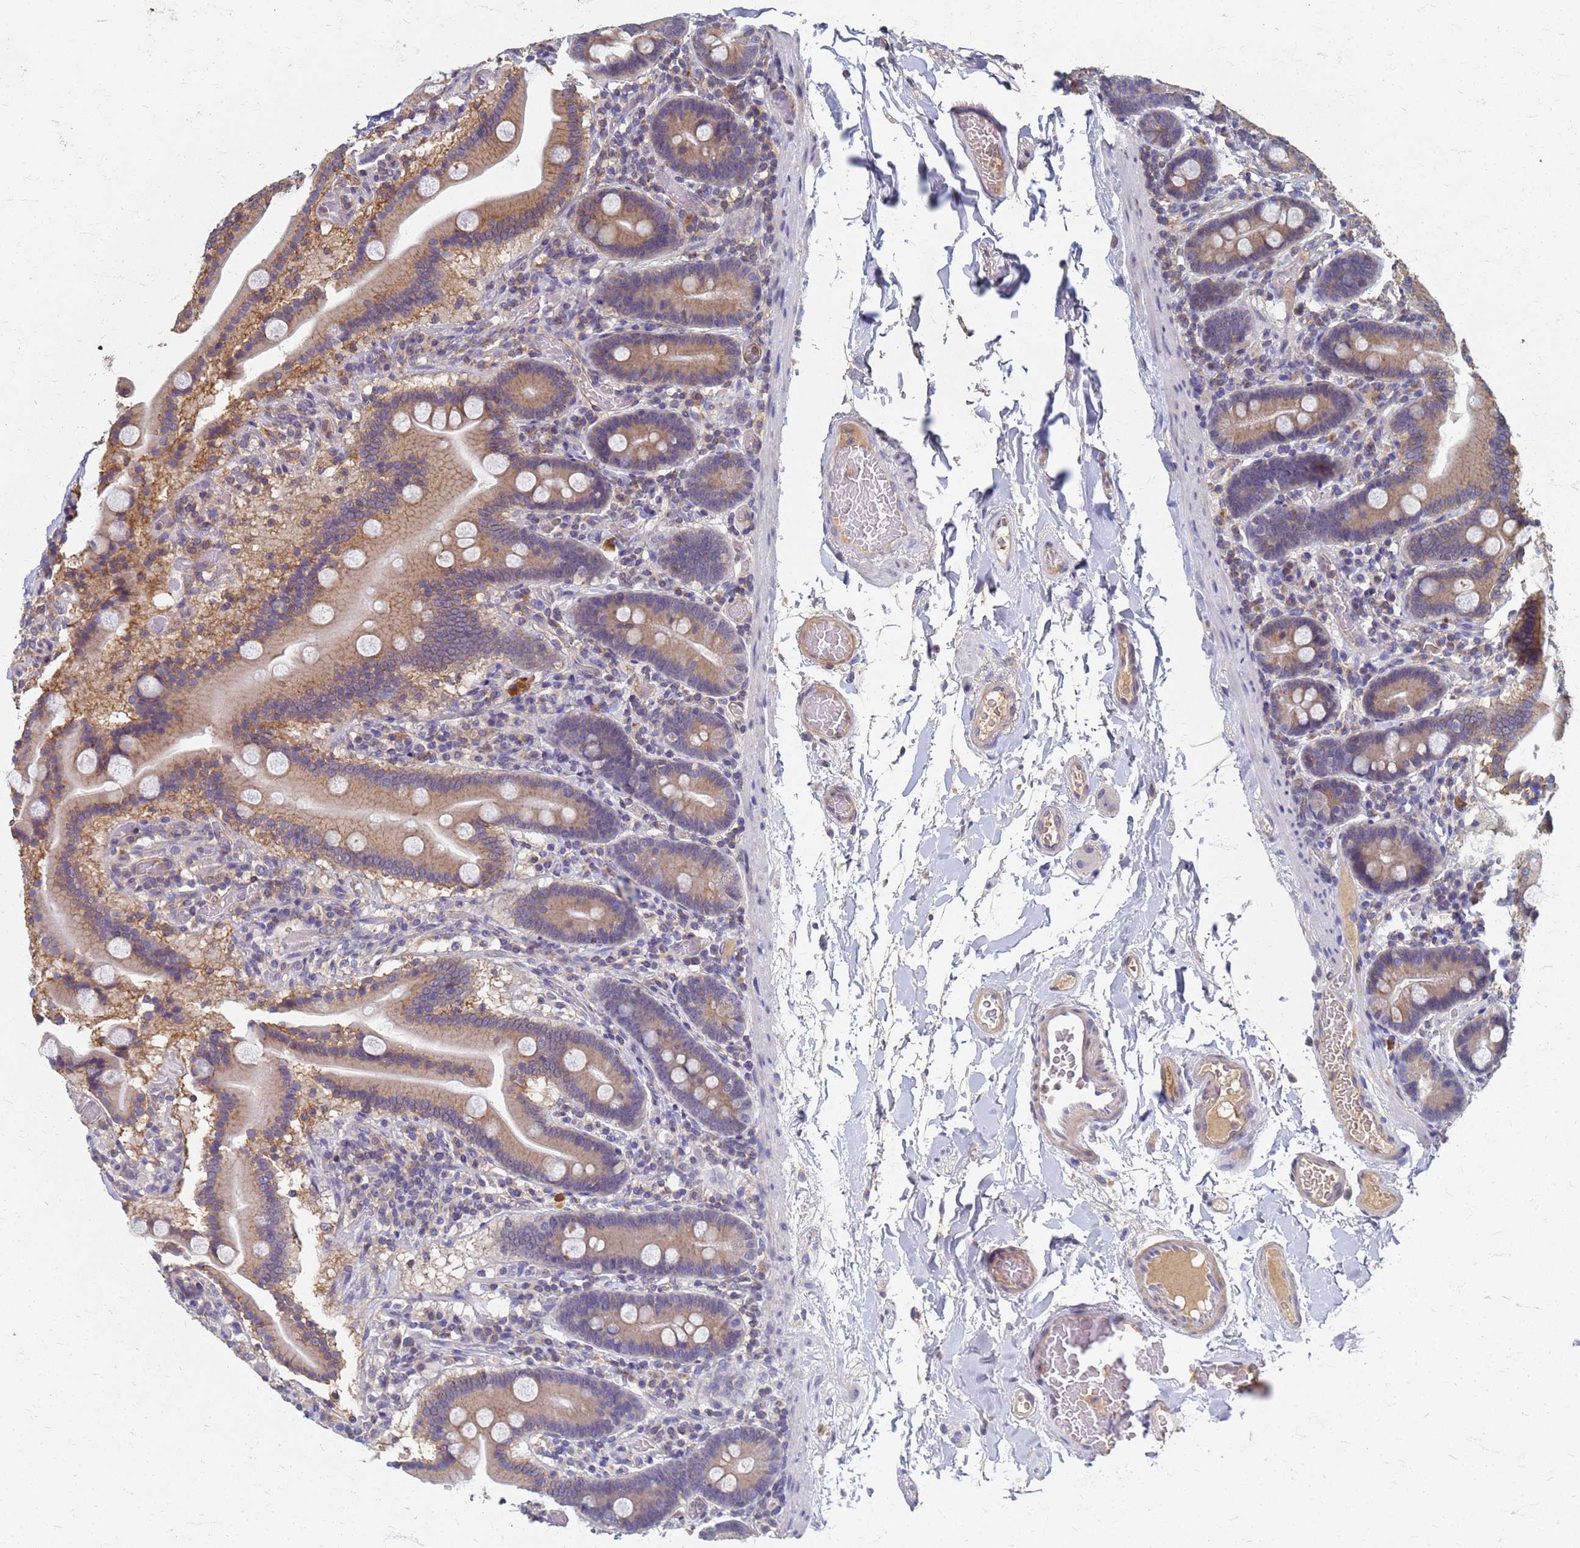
{"staining": {"intensity": "moderate", "quantity": ">75%", "location": "cytoplasmic/membranous"}, "tissue": "duodenum", "cell_type": "Glandular cells", "image_type": "normal", "snomed": [{"axis": "morphology", "description": "Normal tissue, NOS"}, {"axis": "topography", "description": "Duodenum"}], "caption": "Immunohistochemistry micrograph of benign duodenum stained for a protein (brown), which shows medium levels of moderate cytoplasmic/membranous expression in approximately >75% of glandular cells.", "gene": "KRCC1", "patient": {"sex": "male", "age": 55}}